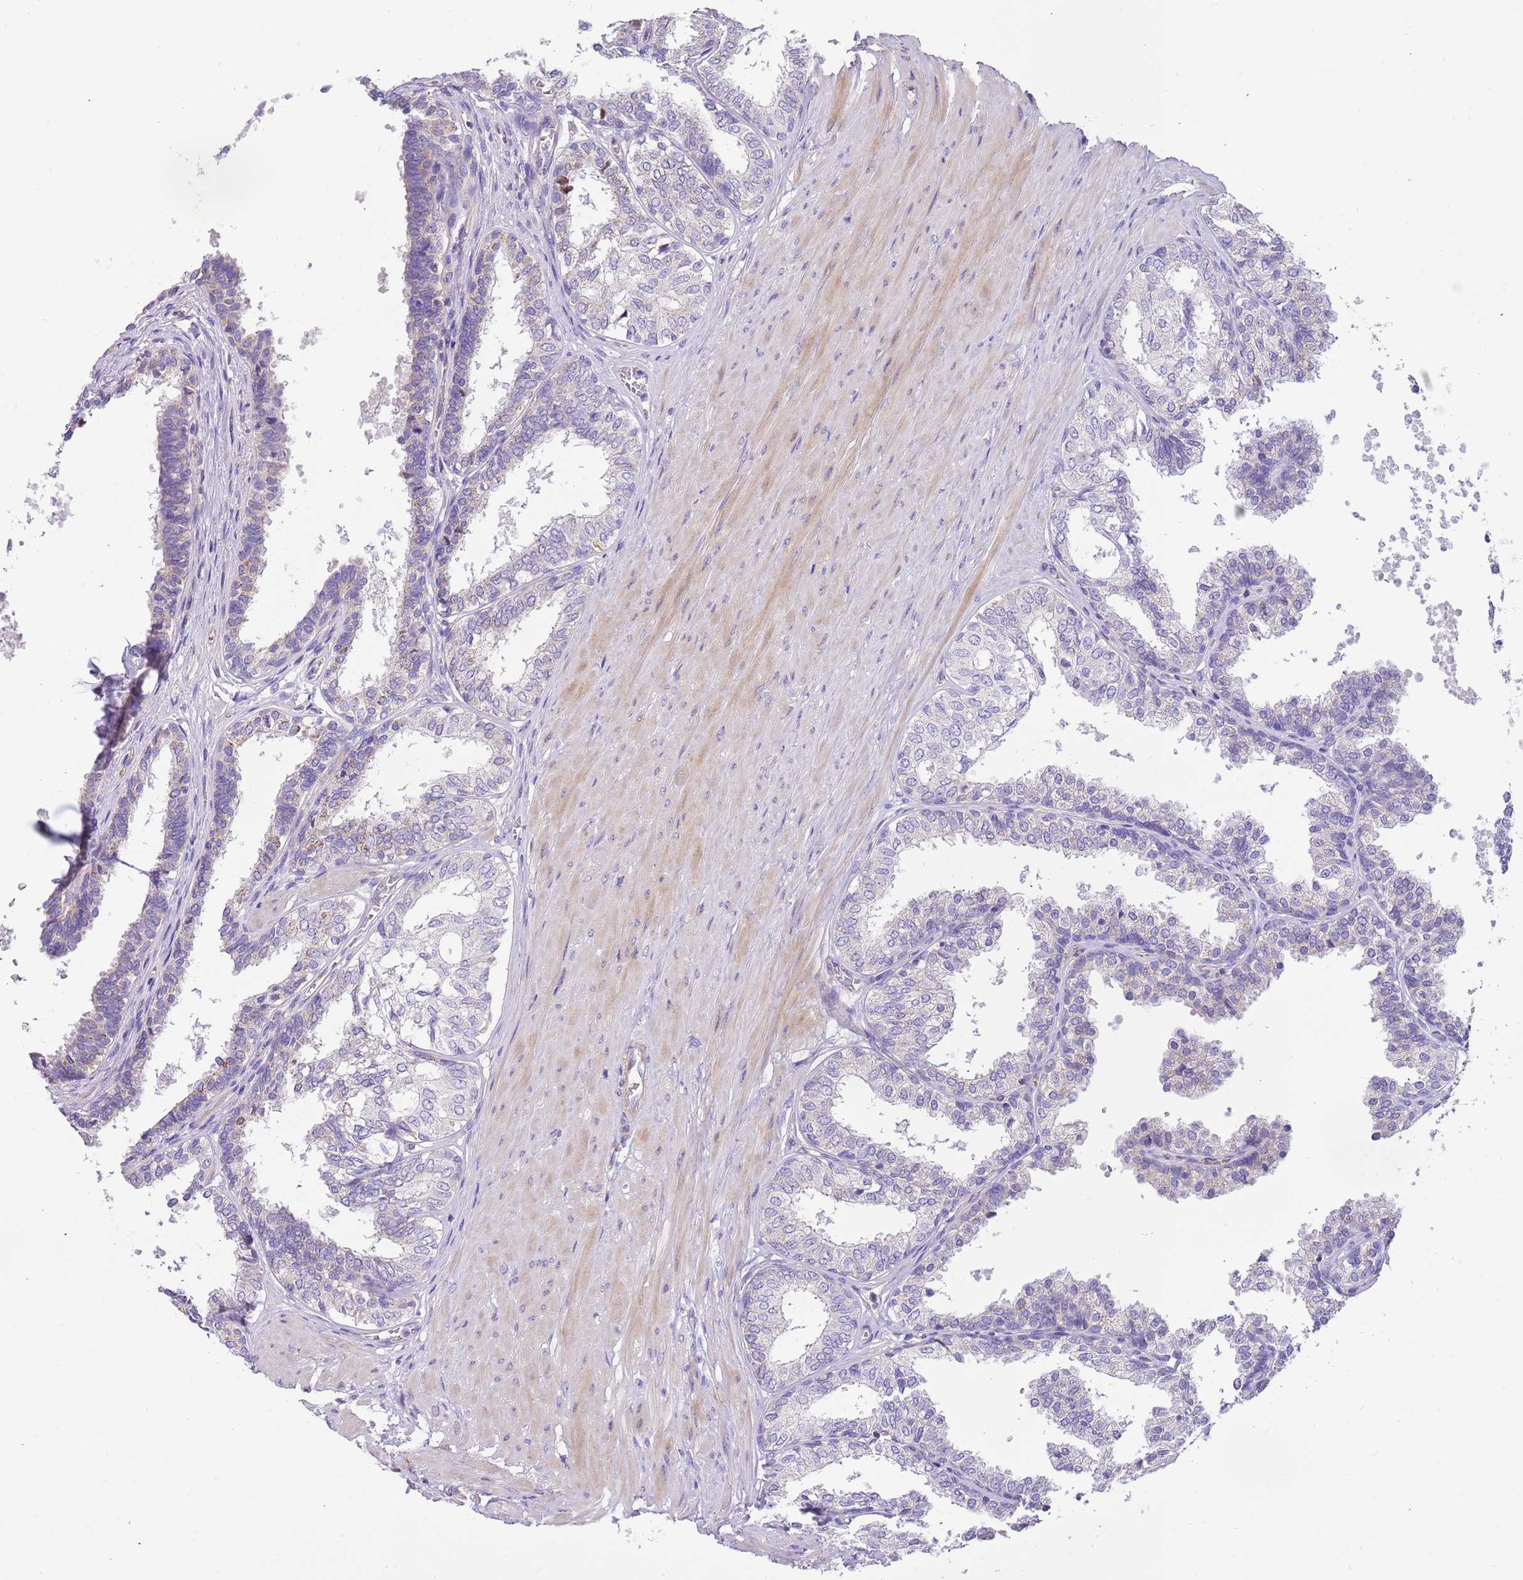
{"staining": {"intensity": "negative", "quantity": "none", "location": "none"}, "tissue": "prostate", "cell_type": "Glandular cells", "image_type": "normal", "snomed": [{"axis": "morphology", "description": "Normal tissue, NOS"}, {"axis": "topography", "description": "Prostate"}], "caption": "IHC histopathology image of unremarkable prostate stained for a protein (brown), which exhibits no positivity in glandular cells.", "gene": "SERINC3", "patient": {"sex": "male", "age": 48}}